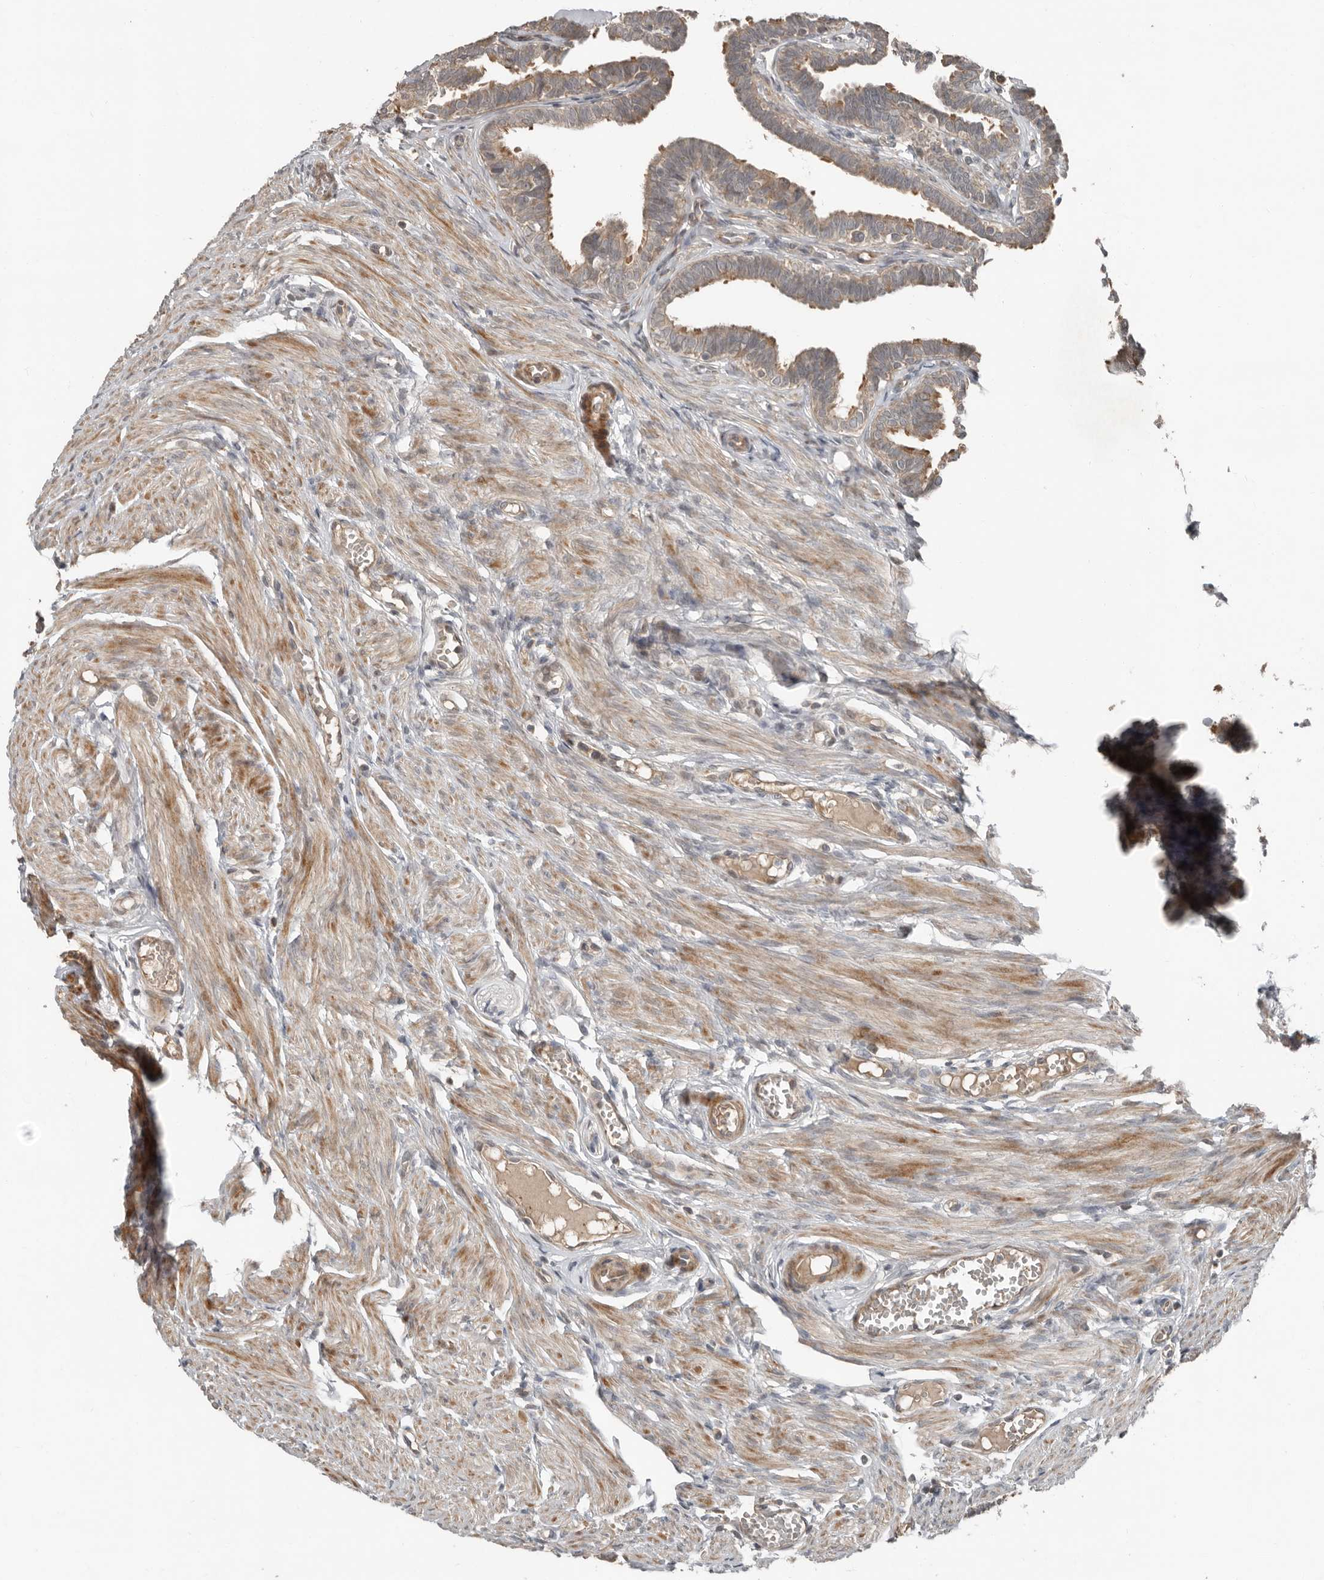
{"staining": {"intensity": "moderate", "quantity": ">75%", "location": "cytoplasmic/membranous"}, "tissue": "fallopian tube", "cell_type": "Glandular cells", "image_type": "normal", "snomed": [{"axis": "morphology", "description": "Normal tissue, NOS"}, {"axis": "topography", "description": "Fallopian tube"}, {"axis": "topography", "description": "Ovary"}], "caption": "A medium amount of moderate cytoplasmic/membranous staining is identified in approximately >75% of glandular cells in unremarkable fallopian tube. The staining is performed using DAB (3,3'-diaminobenzidine) brown chromogen to label protein expression. The nuclei are counter-stained blue using hematoxylin.", "gene": "SLC6A7", "patient": {"sex": "female", "age": 23}}